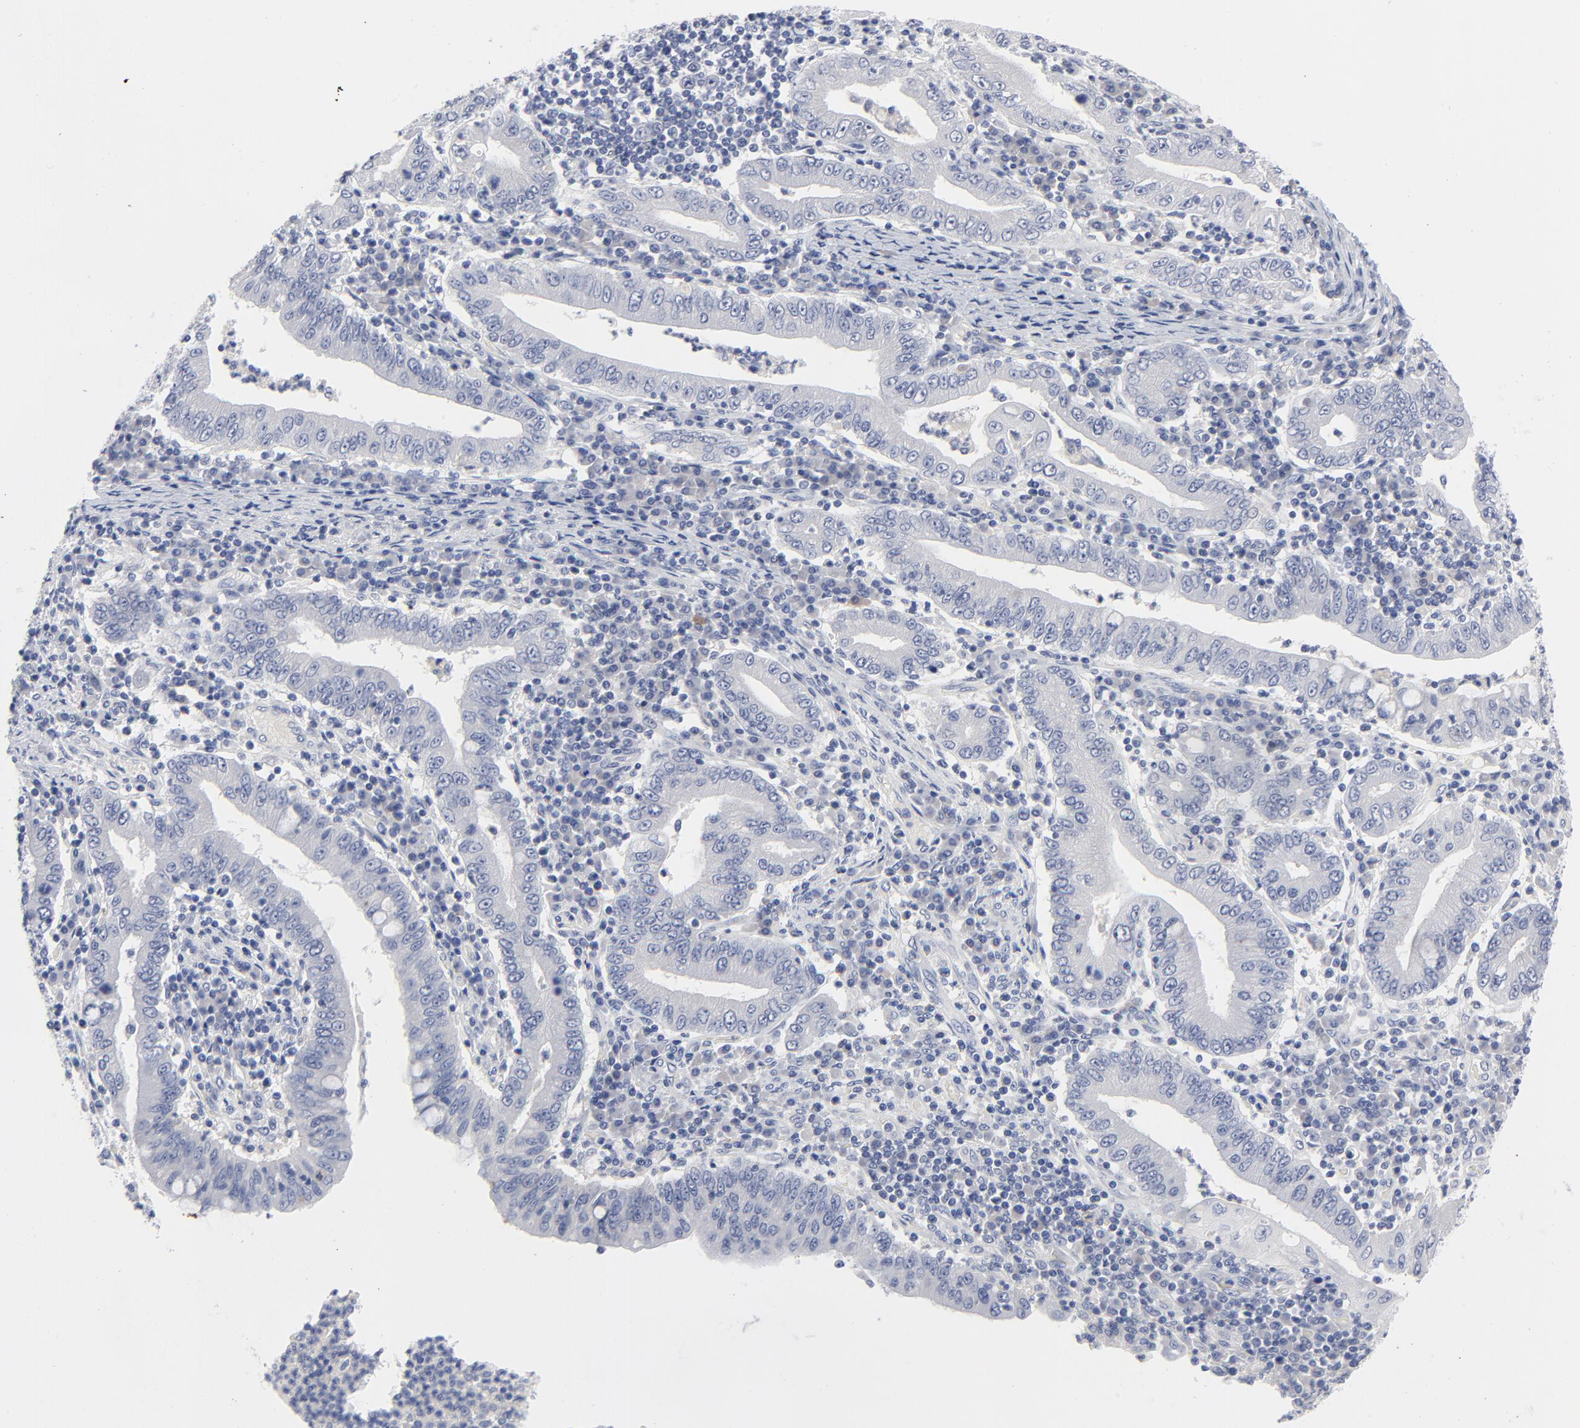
{"staining": {"intensity": "negative", "quantity": "none", "location": "none"}, "tissue": "stomach cancer", "cell_type": "Tumor cells", "image_type": "cancer", "snomed": [{"axis": "morphology", "description": "Normal tissue, NOS"}, {"axis": "morphology", "description": "Adenocarcinoma, NOS"}, {"axis": "topography", "description": "Esophagus"}, {"axis": "topography", "description": "Stomach, upper"}, {"axis": "topography", "description": "Peripheral nerve tissue"}], "caption": "There is no significant expression in tumor cells of stomach adenocarcinoma.", "gene": "CLEC4G", "patient": {"sex": "male", "age": 62}}